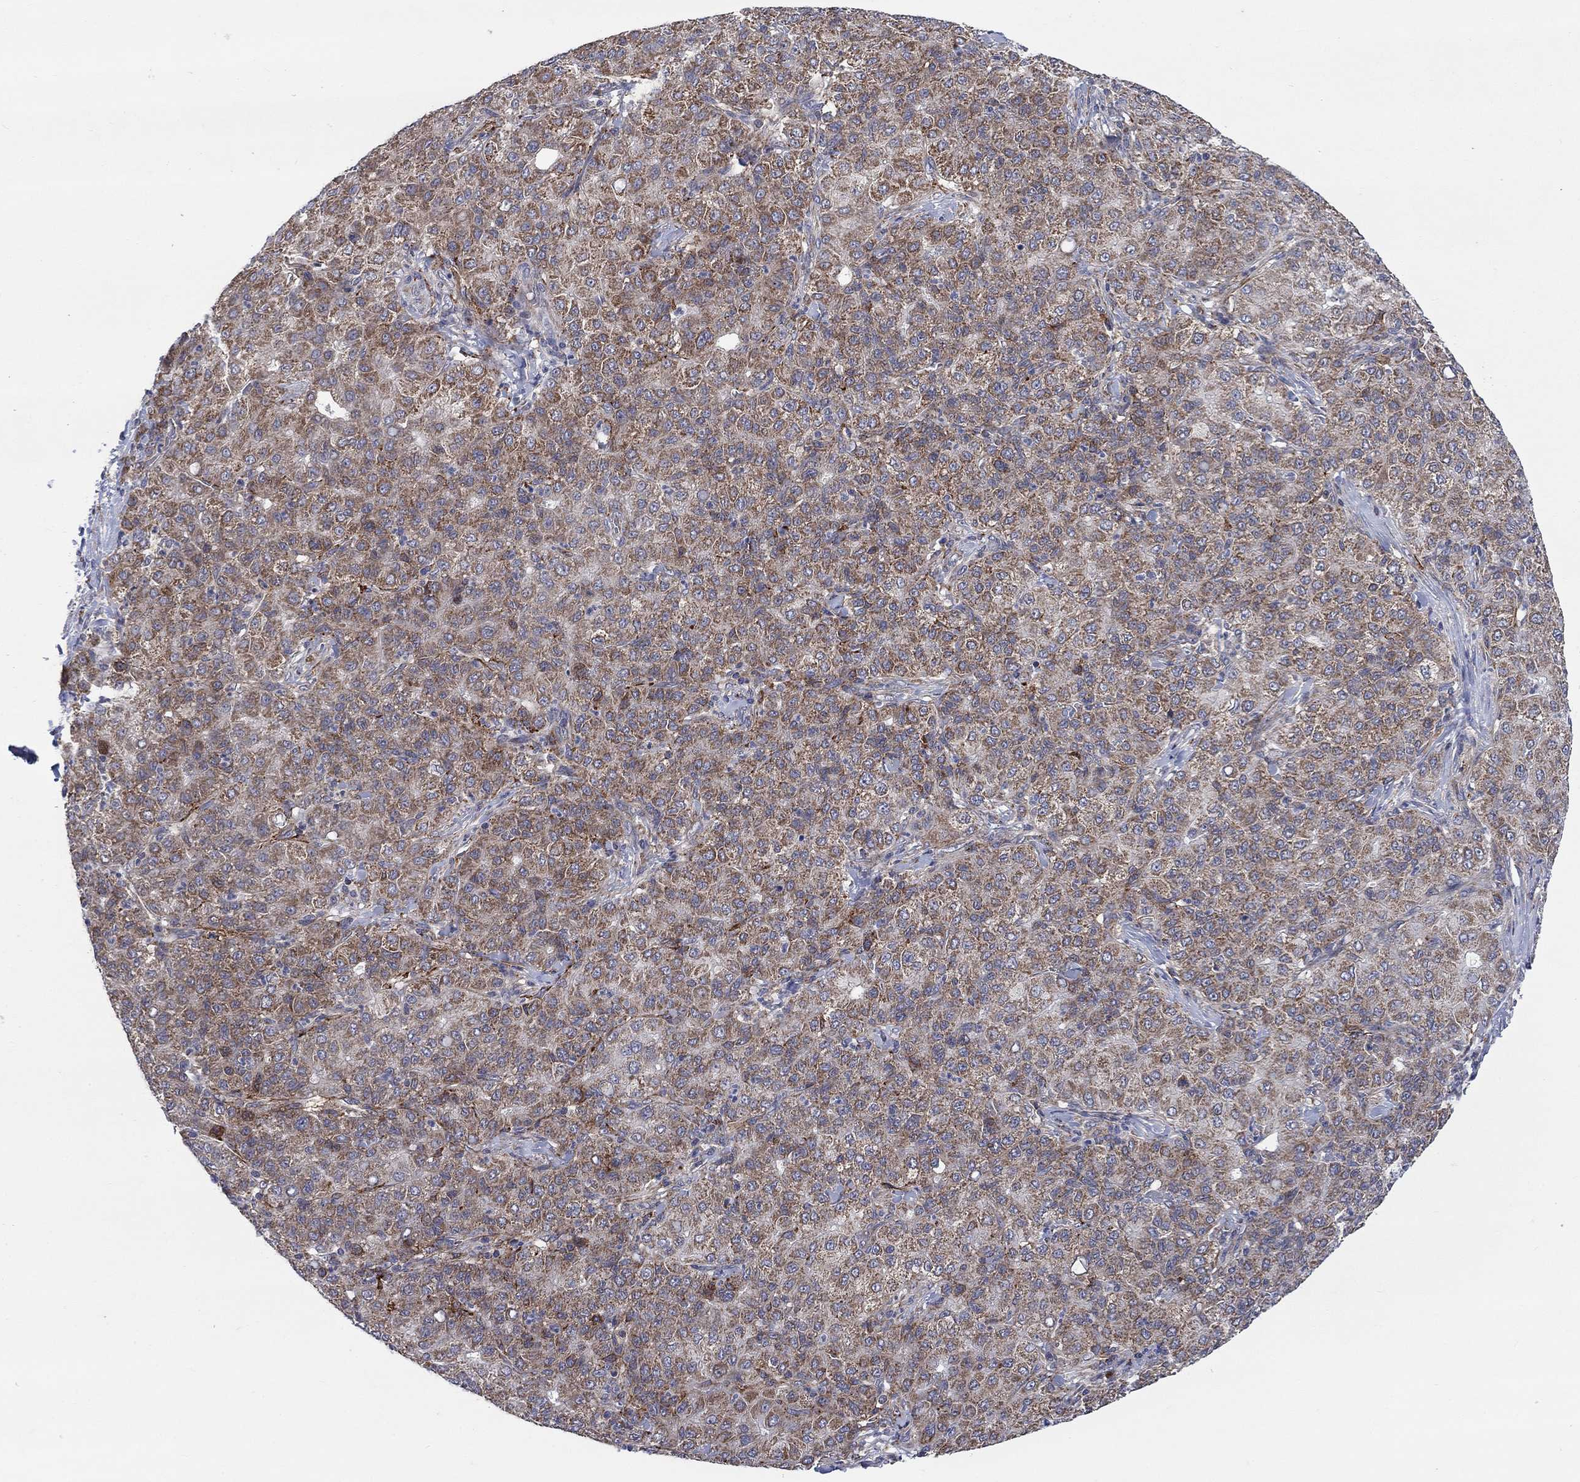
{"staining": {"intensity": "moderate", "quantity": ">75%", "location": "cytoplasmic/membranous"}, "tissue": "liver cancer", "cell_type": "Tumor cells", "image_type": "cancer", "snomed": [{"axis": "morphology", "description": "Carcinoma, Hepatocellular, NOS"}, {"axis": "topography", "description": "Liver"}], "caption": "Brown immunohistochemical staining in hepatocellular carcinoma (liver) shows moderate cytoplasmic/membranous expression in about >75% of tumor cells. The protein of interest is stained brown, and the nuclei are stained in blue (DAB IHC with brightfield microscopy, high magnification).", "gene": "SLC35F2", "patient": {"sex": "male", "age": 65}}